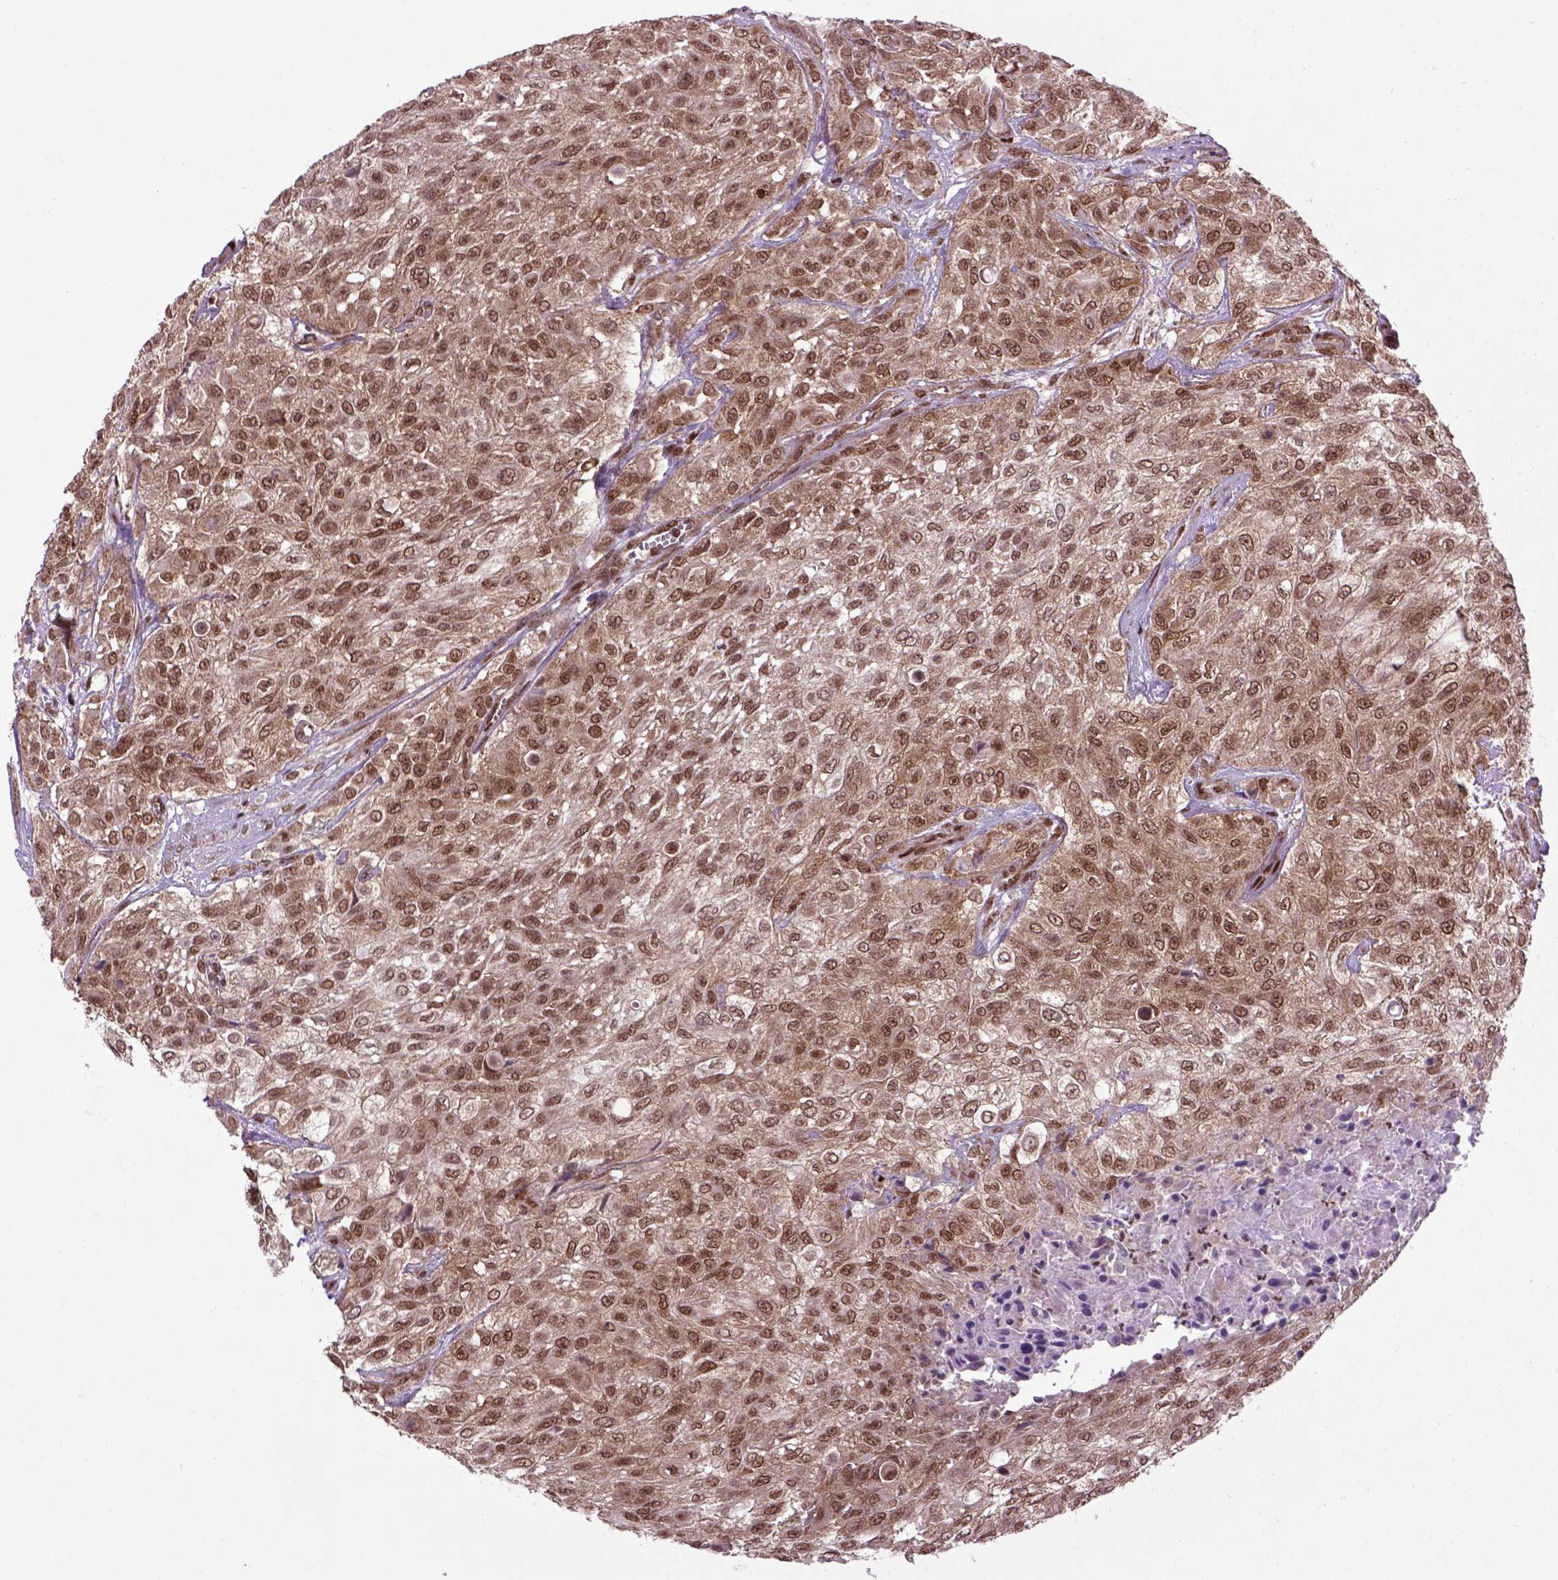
{"staining": {"intensity": "moderate", "quantity": ">75%", "location": "cytoplasmic/membranous,nuclear"}, "tissue": "urothelial cancer", "cell_type": "Tumor cells", "image_type": "cancer", "snomed": [{"axis": "morphology", "description": "Urothelial carcinoma, High grade"}, {"axis": "topography", "description": "Urinary bladder"}], "caption": "Moderate cytoplasmic/membranous and nuclear expression for a protein is identified in about >75% of tumor cells of high-grade urothelial carcinoma using immunohistochemistry (IHC).", "gene": "CELF1", "patient": {"sex": "male", "age": 57}}